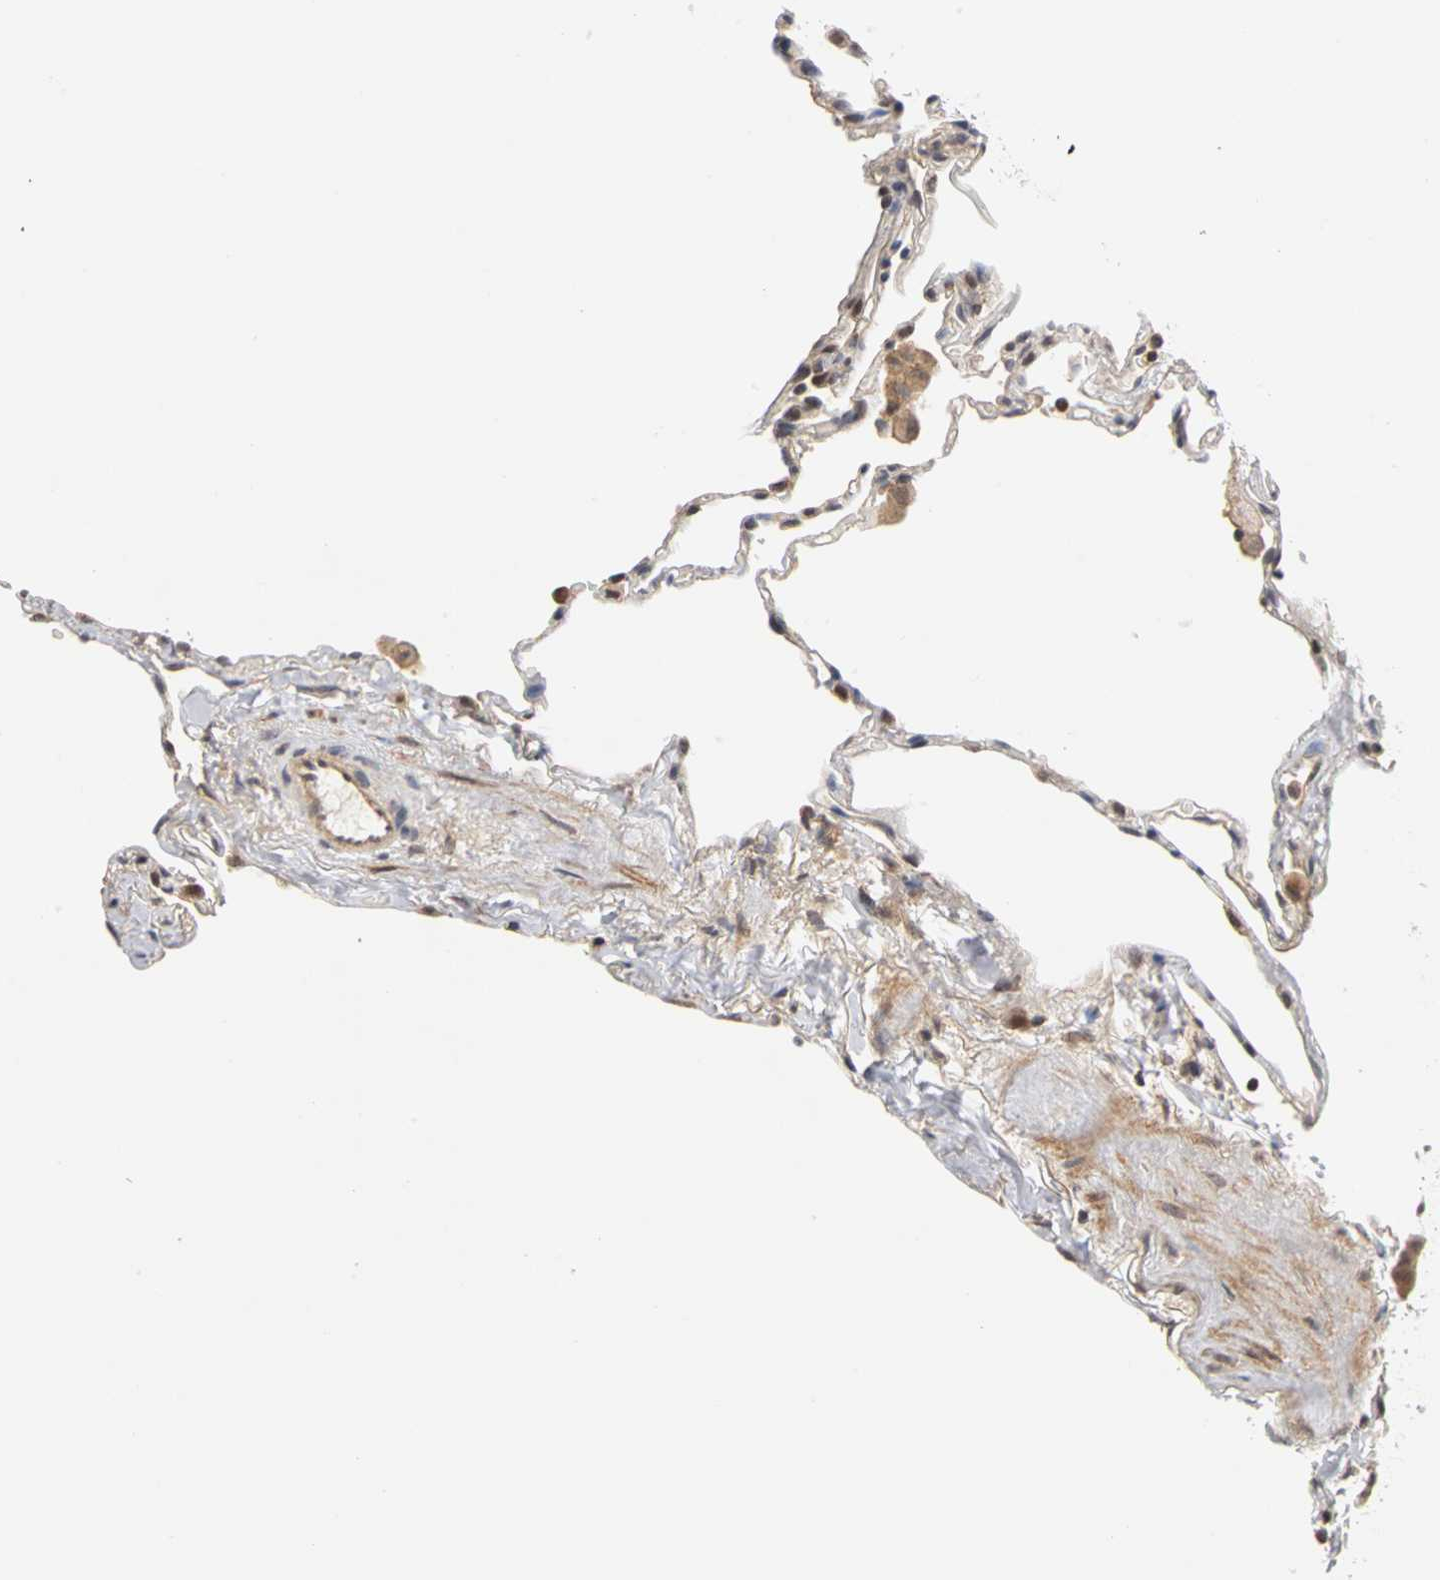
{"staining": {"intensity": "weak", "quantity": "<25%", "location": "cytoplasmic/membranous,nuclear"}, "tissue": "lung", "cell_type": "Alveolar cells", "image_type": "normal", "snomed": [{"axis": "morphology", "description": "Normal tissue, NOS"}, {"axis": "topography", "description": "Lung"}], "caption": "Normal lung was stained to show a protein in brown. There is no significant expression in alveolar cells. (Brightfield microscopy of DAB IHC at high magnification).", "gene": "UBE2M", "patient": {"sex": "male", "age": 59}}